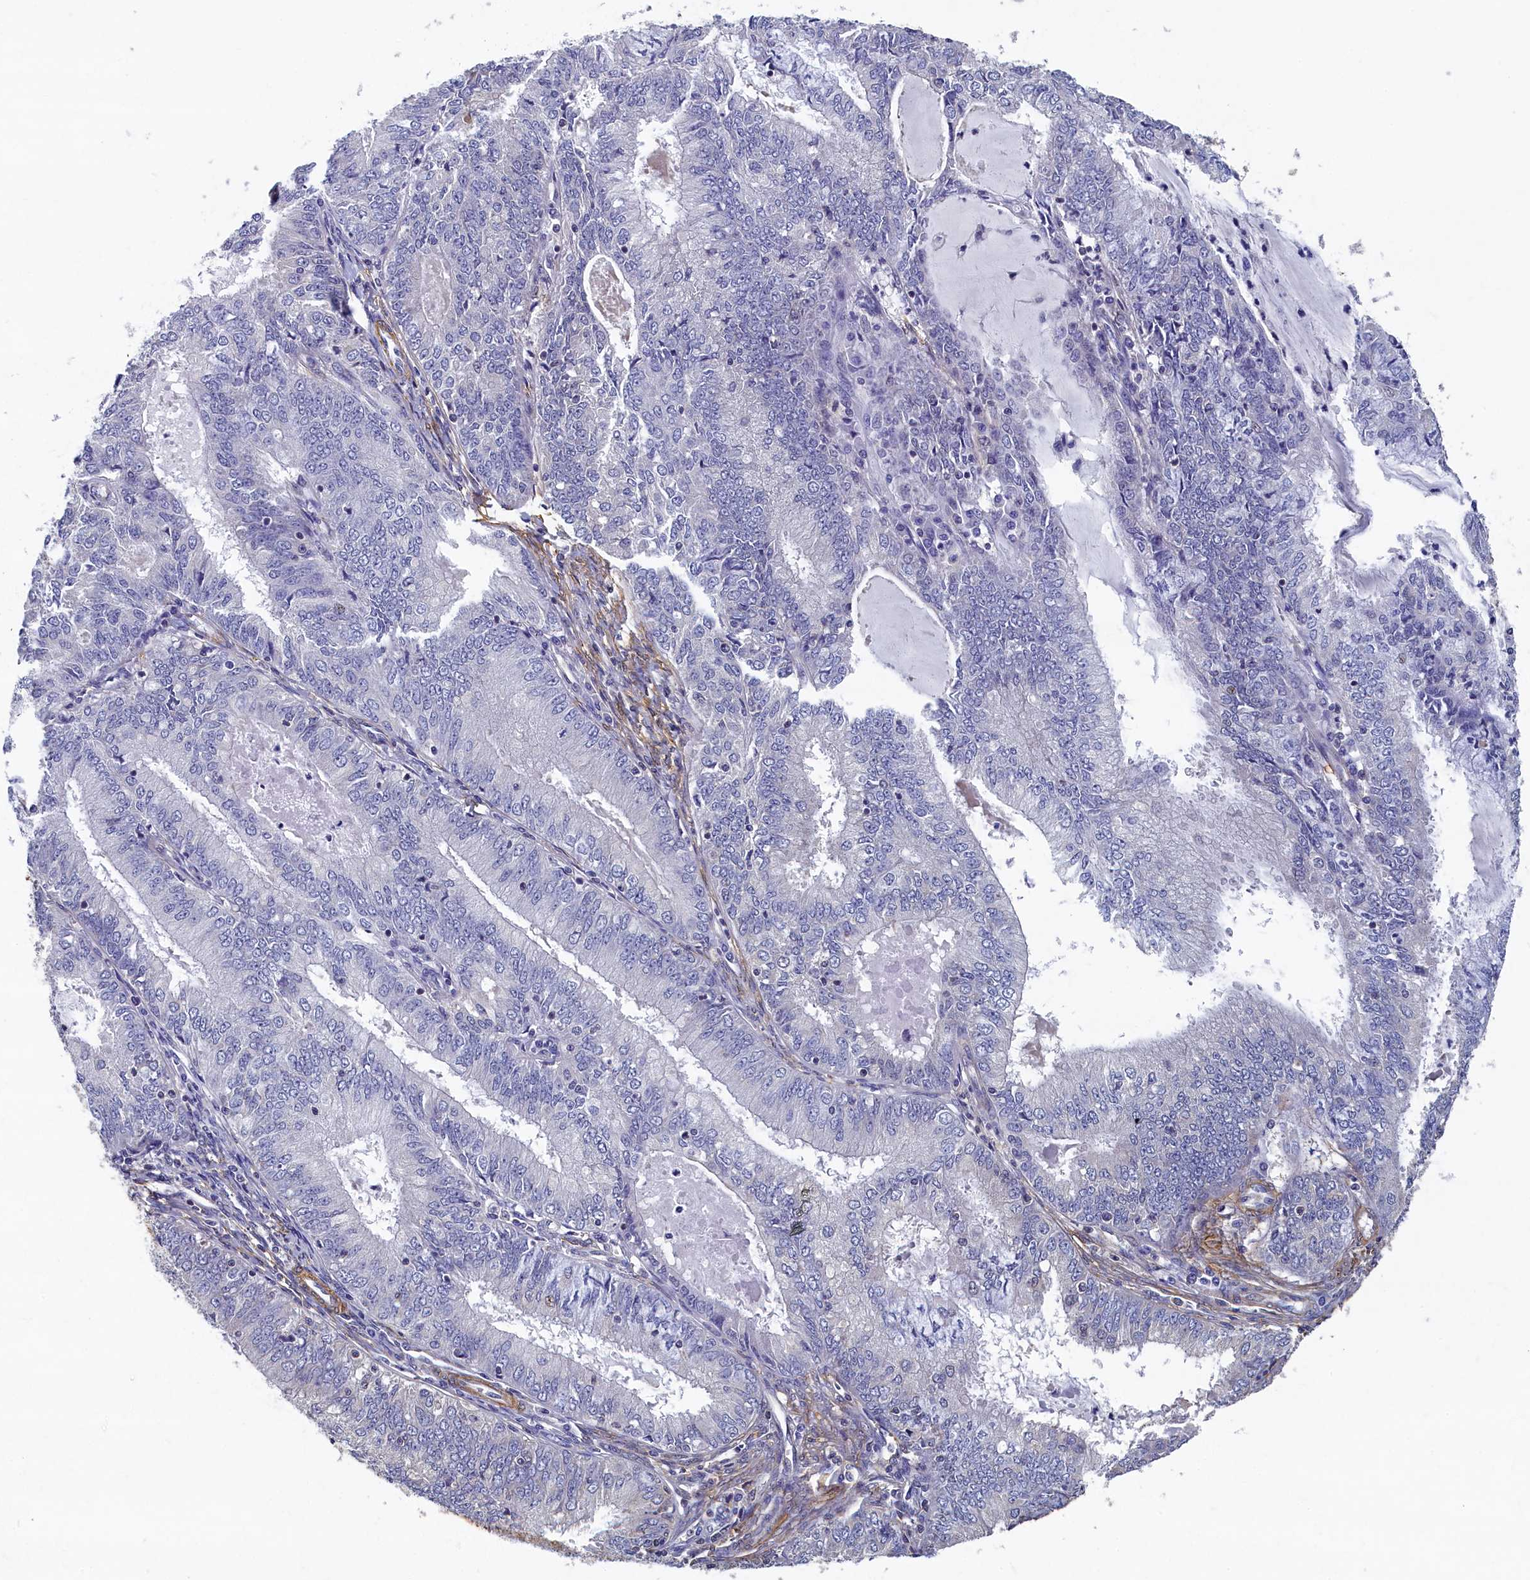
{"staining": {"intensity": "negative", "quantity": "none", "location": "none"}, "tissue": "endometrial cancer", "cell_type": "Tumor cells", "image_type": "cancer", "snomed": [{"axis": "morphology", "description": "Adenocarcinoma, NOS"}, {"axis": "topography", "description": "Endometrium"}], "caption": "This is an IHC photomicrograph of adenocarcinoma (endometrial). There is no positivity in tumor cells.", "gene": "TBCB", "patient": {"sex": "female", "age": 57}}